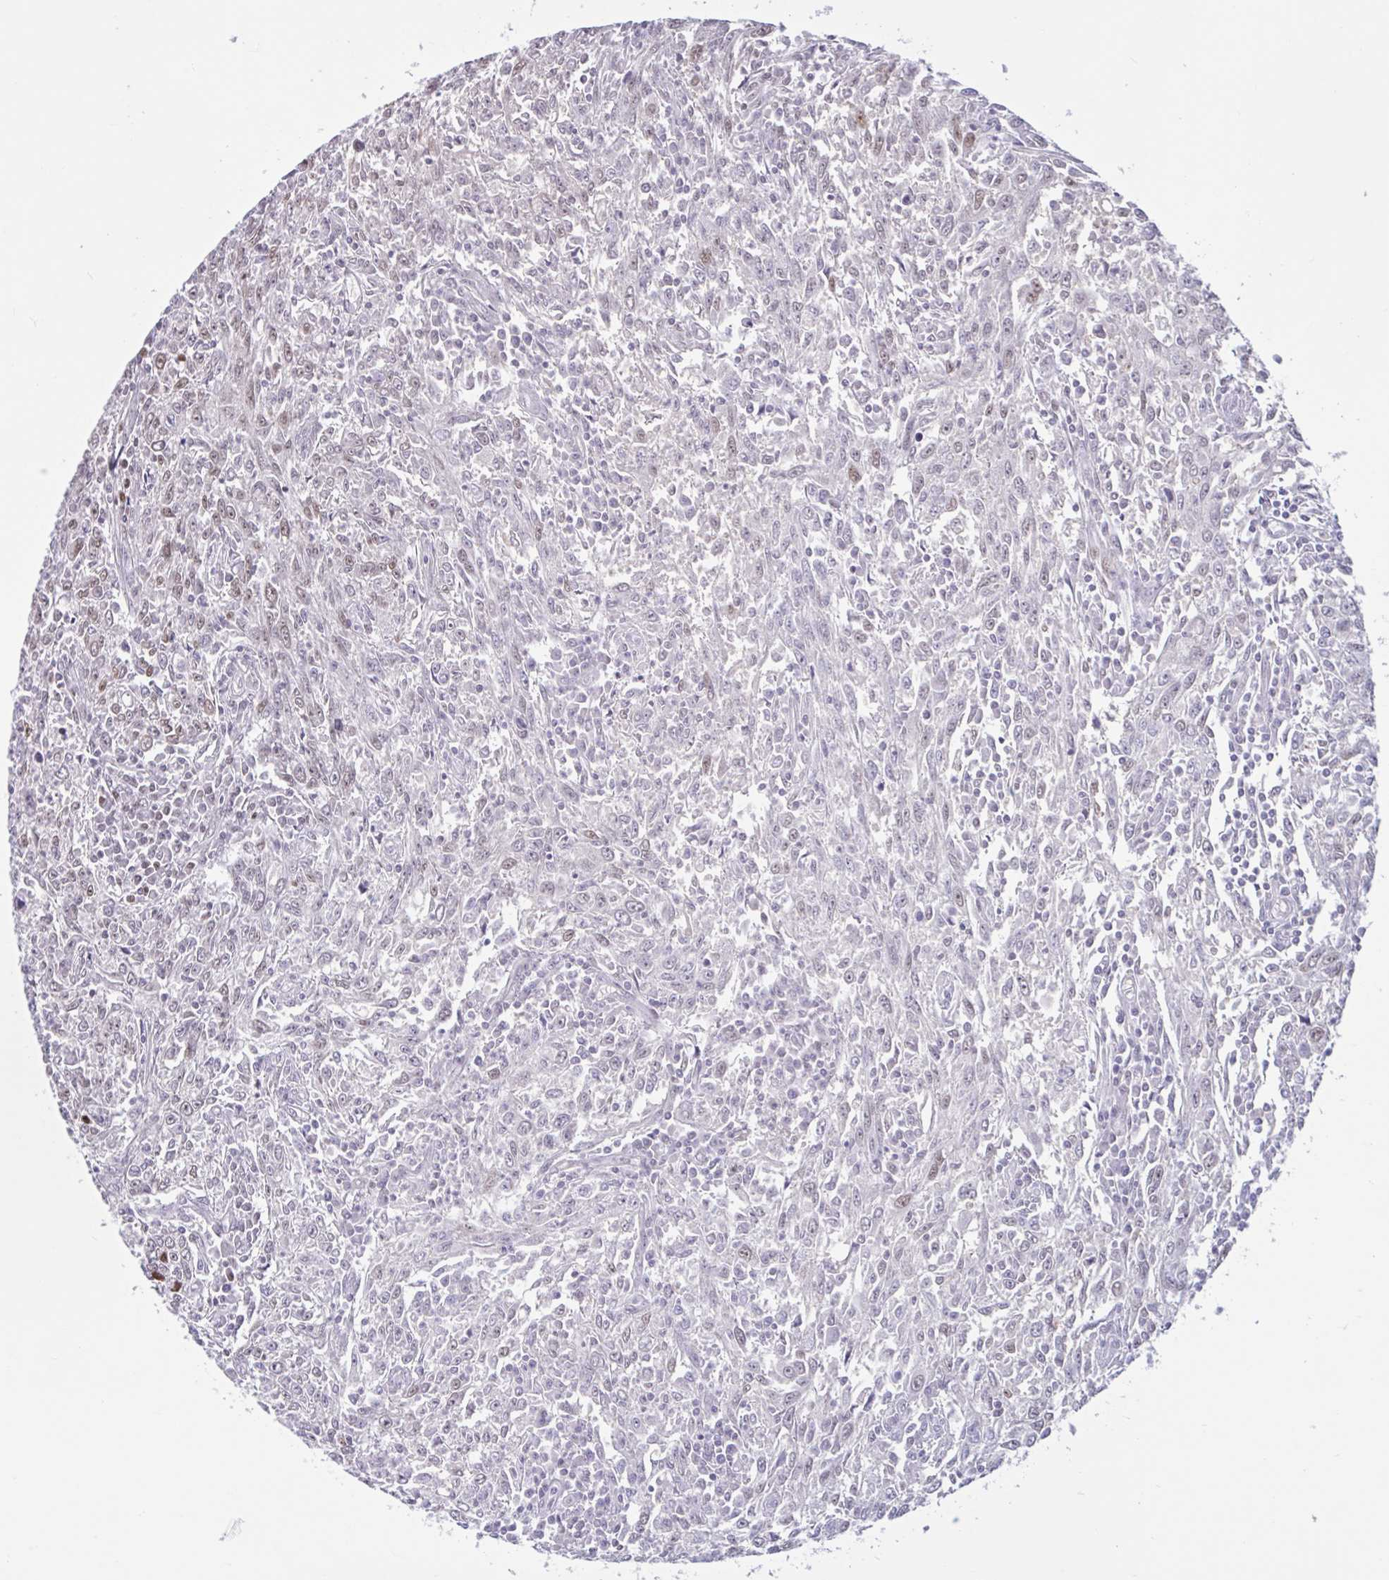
{"staining": {"intensity": "moderate", "quantity": "25%-75%", "location": "nuclear"}, "tissue": "breast cancer", "cell_type": "Tumor cells", "image_type": "cancer", "snomed": [{"axis": "morphology", "description": "Duct carcinoma"}, {"axis": "topography", "description": "Breast"}], "caption": "Immunohistochemistry (IHC) staining of infiltrating ductal carcinoma (breast), which displays medium levels of moderate nuclear positivity in approximately 25%-75% of tumor cells indicating moderate nuclear protein staining. The staining was performed using DAB (3,3'-diaminobenzidine) (brown) for protein detection and nuclei were counterstained in hematoxylin (blue).", "gene": "RBL1", "patient": {"sex": "female", "age": 50}}